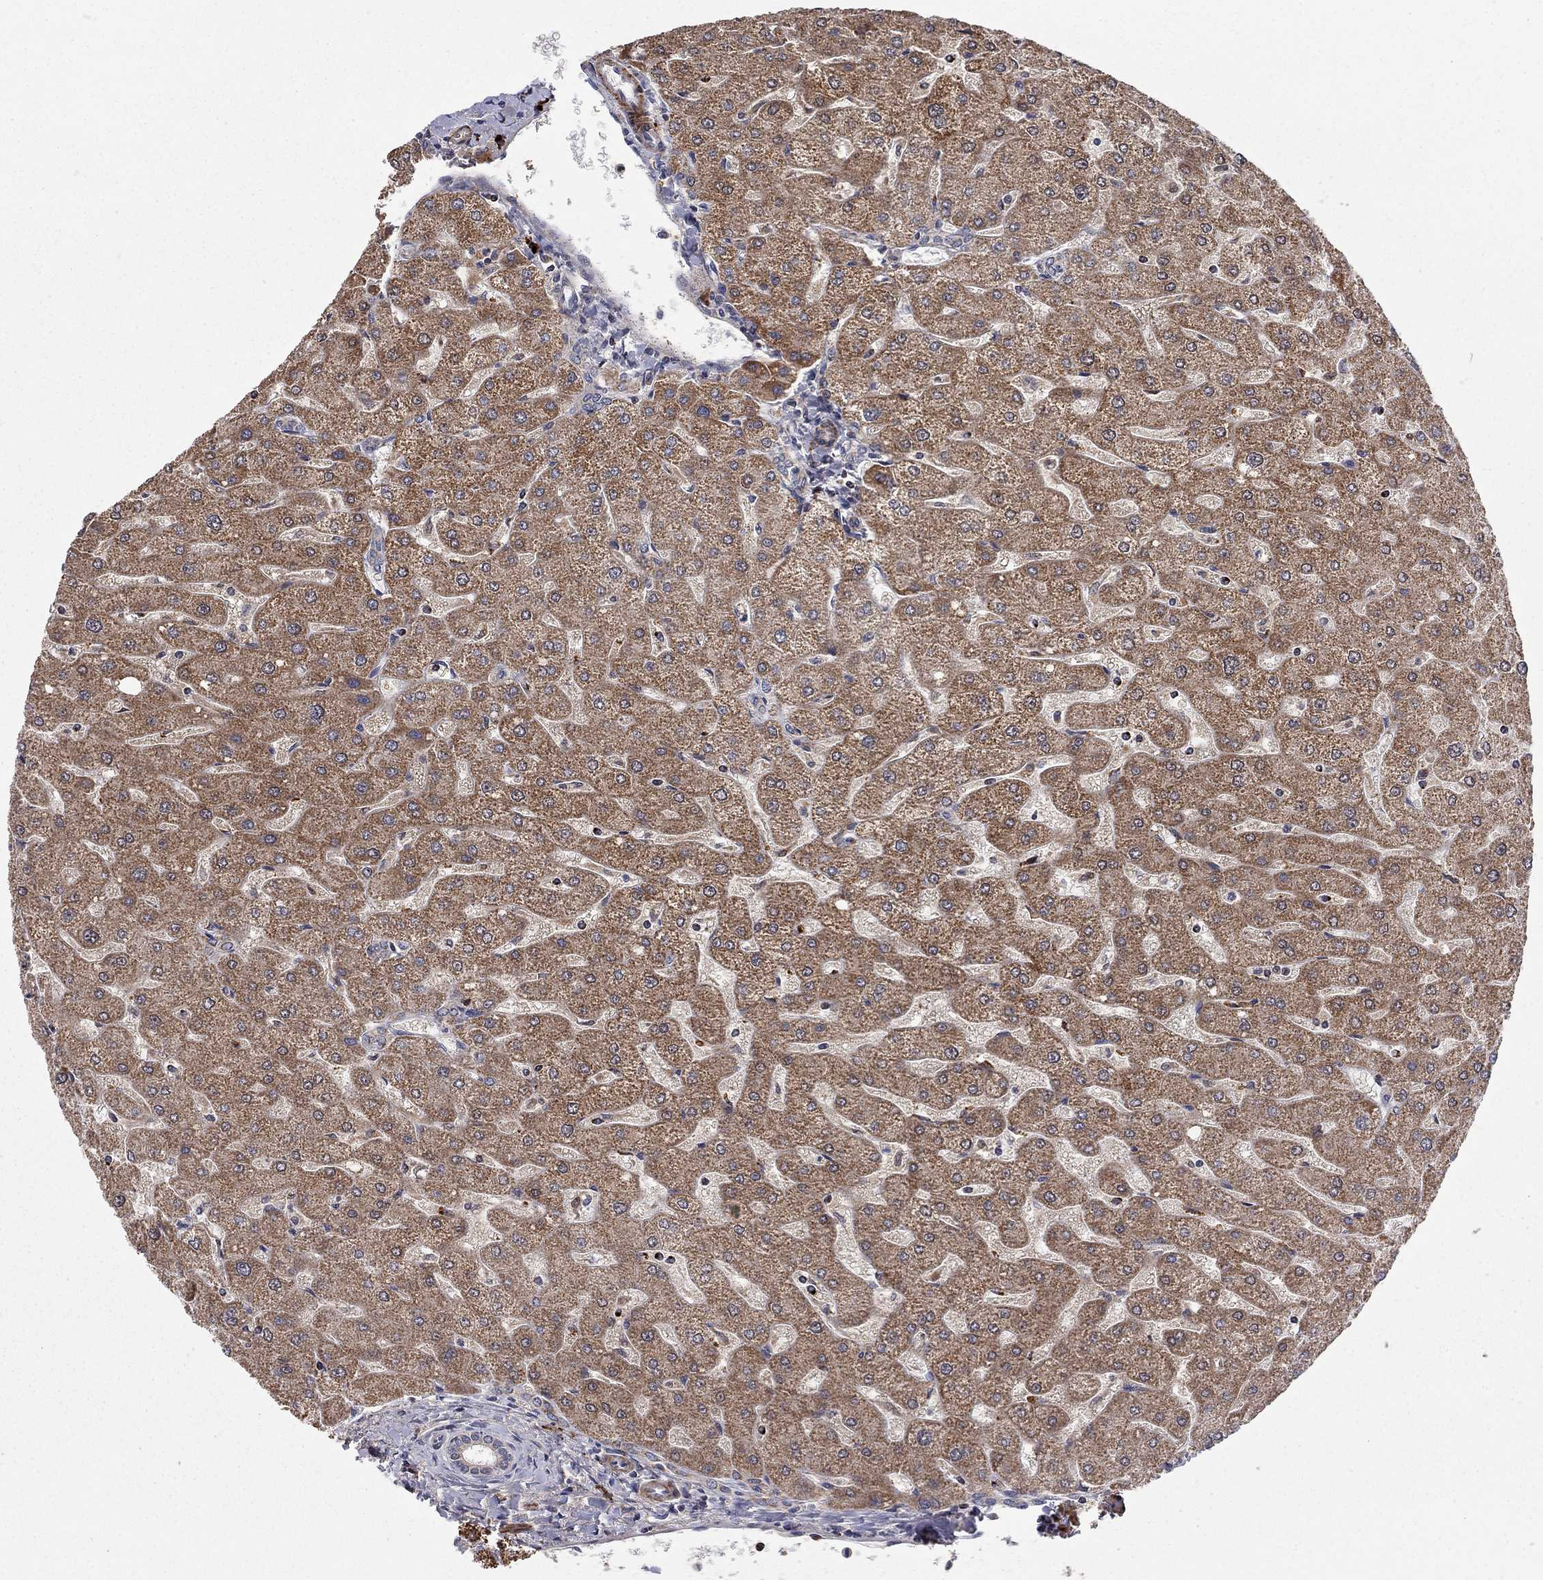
{"staining": {"intensity": "weak", "quantity": "25%-75%", "location": "cytoplasmic/membranous"}, "tissue": "liver", "cell_type": "Cholangiocytes", "image_type": "normal", "snomed": [{"axis": "morphology", "description": "Normal tissue, NOS"}, {"axis": "topography", "description": "Liver"}], "caption": "Liver was stained to show a protein in brown. There is low levels of weak cytoplasmic/membranous expression in about 25%-75% of cholangiocytes.", "gene": "IDS", "patient": {"sex": "male", "age": 67}}